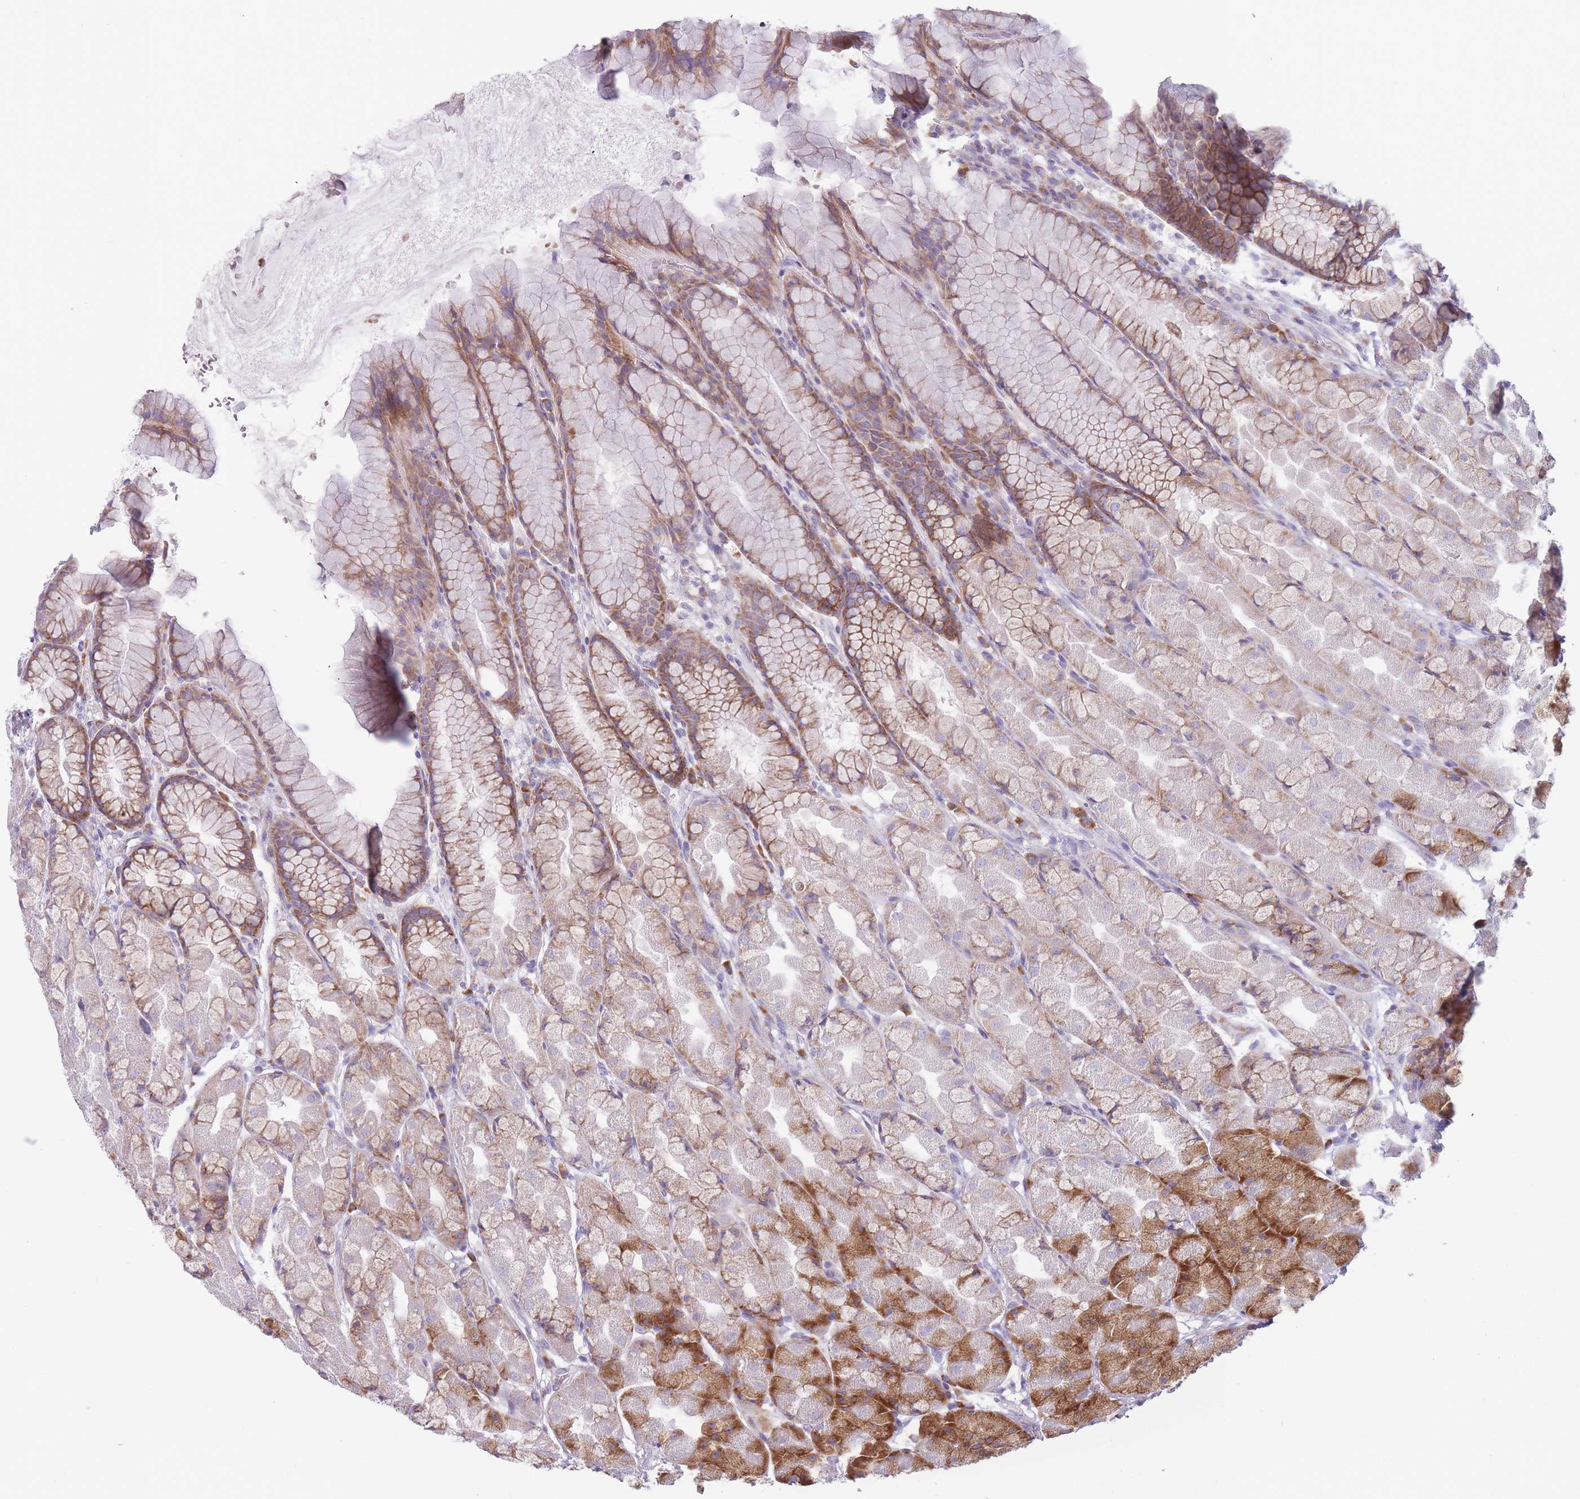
{"staining": {"intensity": "moderate", "quantity": "25%-75%", "location": "cytoplasmic/membranous"}, "tissue": "stomach", "cell_type": "Glandular cells", "image_type": "normal", "snomed": [{"axis": "morphology", "description": "Normal tissue, NOS"}, {"axis": "topography", "description": "Stomach"}], "caption": "Immunohistochemical staining of unremarkable human stomach displays medium levels of moderate cytoplasmic/membranous expression in approximately 25%-75% of glandular cells. (brown staining indicates protein expression, while blue staining denotes nuclei).", "gene": "RPL18", "patient": {"sex": "male", "age": 57}}